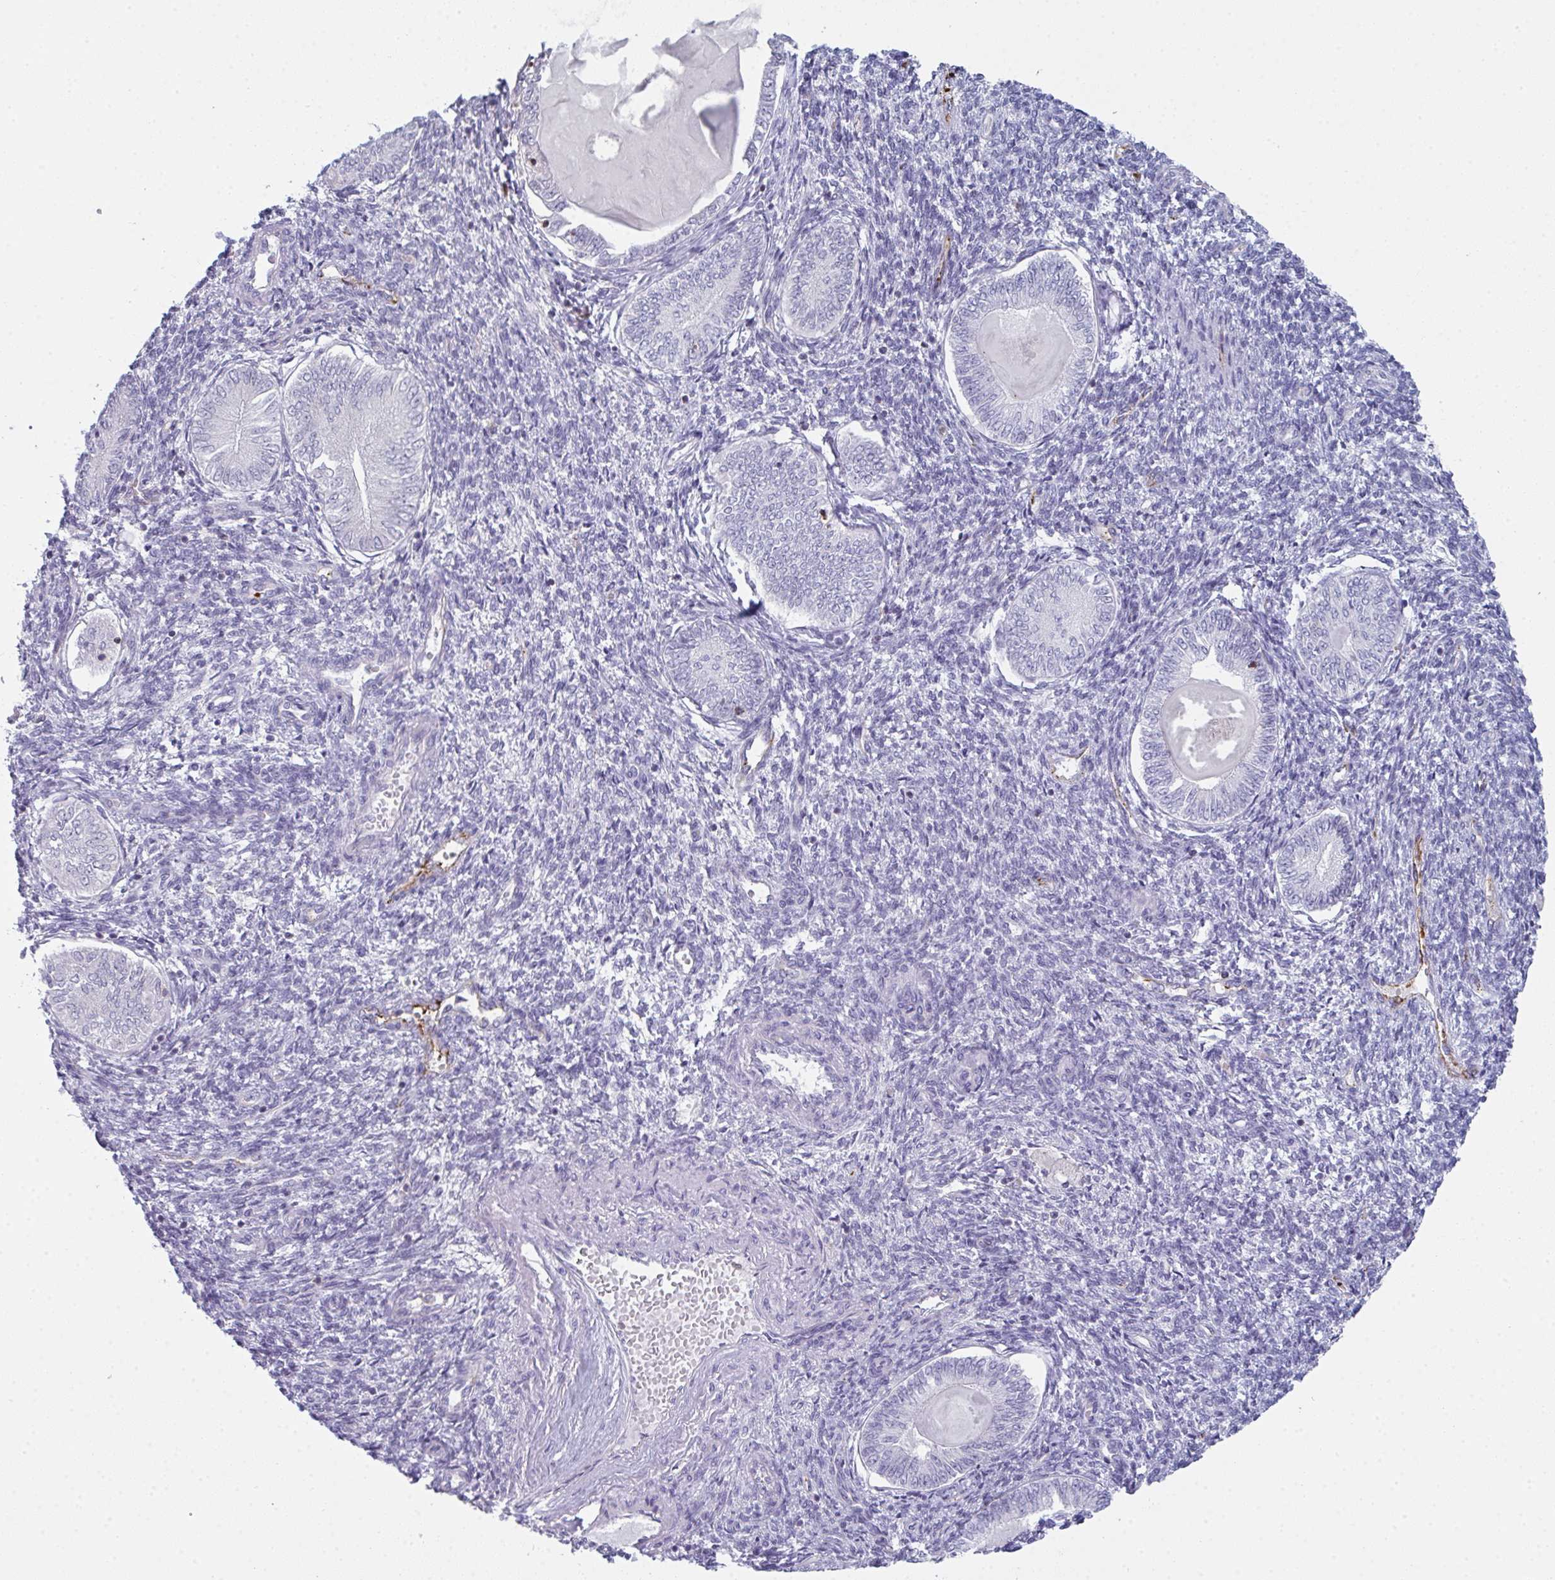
{"staining": {"intensity": "negative", "quantity": "none", "location": "none"}, "tissue": "endometrial cancer", "cell_type": "Tumor cells", "image_type": "cancer", "snomed": [{"axis": "morphology", "description": "Carcinoma, NOS"}, {"axis": "topography", "description": "Uterus"}], "caption": "Immunohistochemical staining of human endometrial cancer exhibits no significant expression in tumor cells.", "gene": "CD80", "patient": {"sex": "female", "age": 76}}